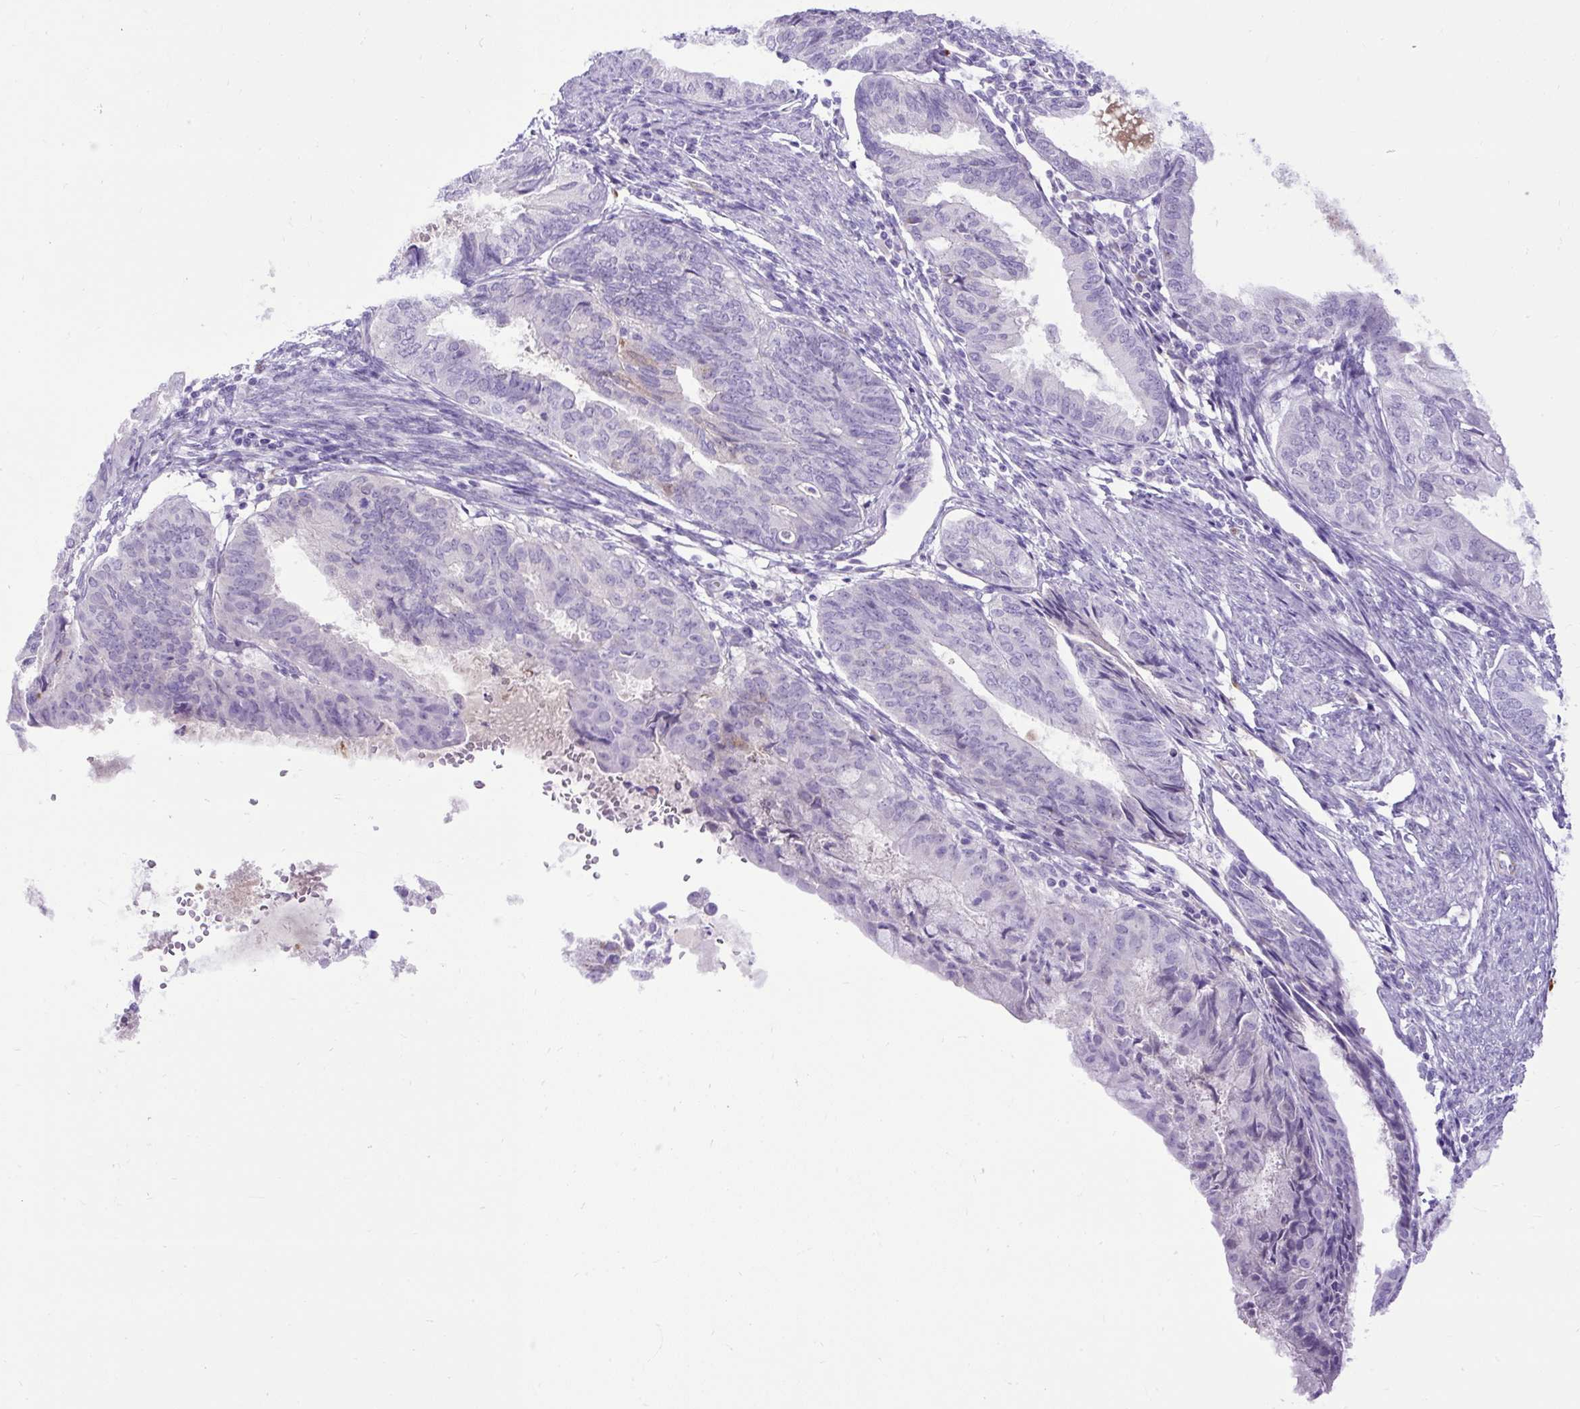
{"staining": {"intensity": "negative", "quantity": "none", "location": "none"}, "tissue": "endometrial cancer", "cell_type": "Tumor cells", "image_type": "cancer", "snomed": [{"axis": "morphology", "description": "Adenocarcinoma, NOS"}, {"axis": "topography", "description": "Endometrium"}], "caption": "IHC of human endometrial adenocarcinoma exhibits no positivity in tumor cells.", "gene": "SPTBN5", "patient": {"sex": "female", "age": 86}}